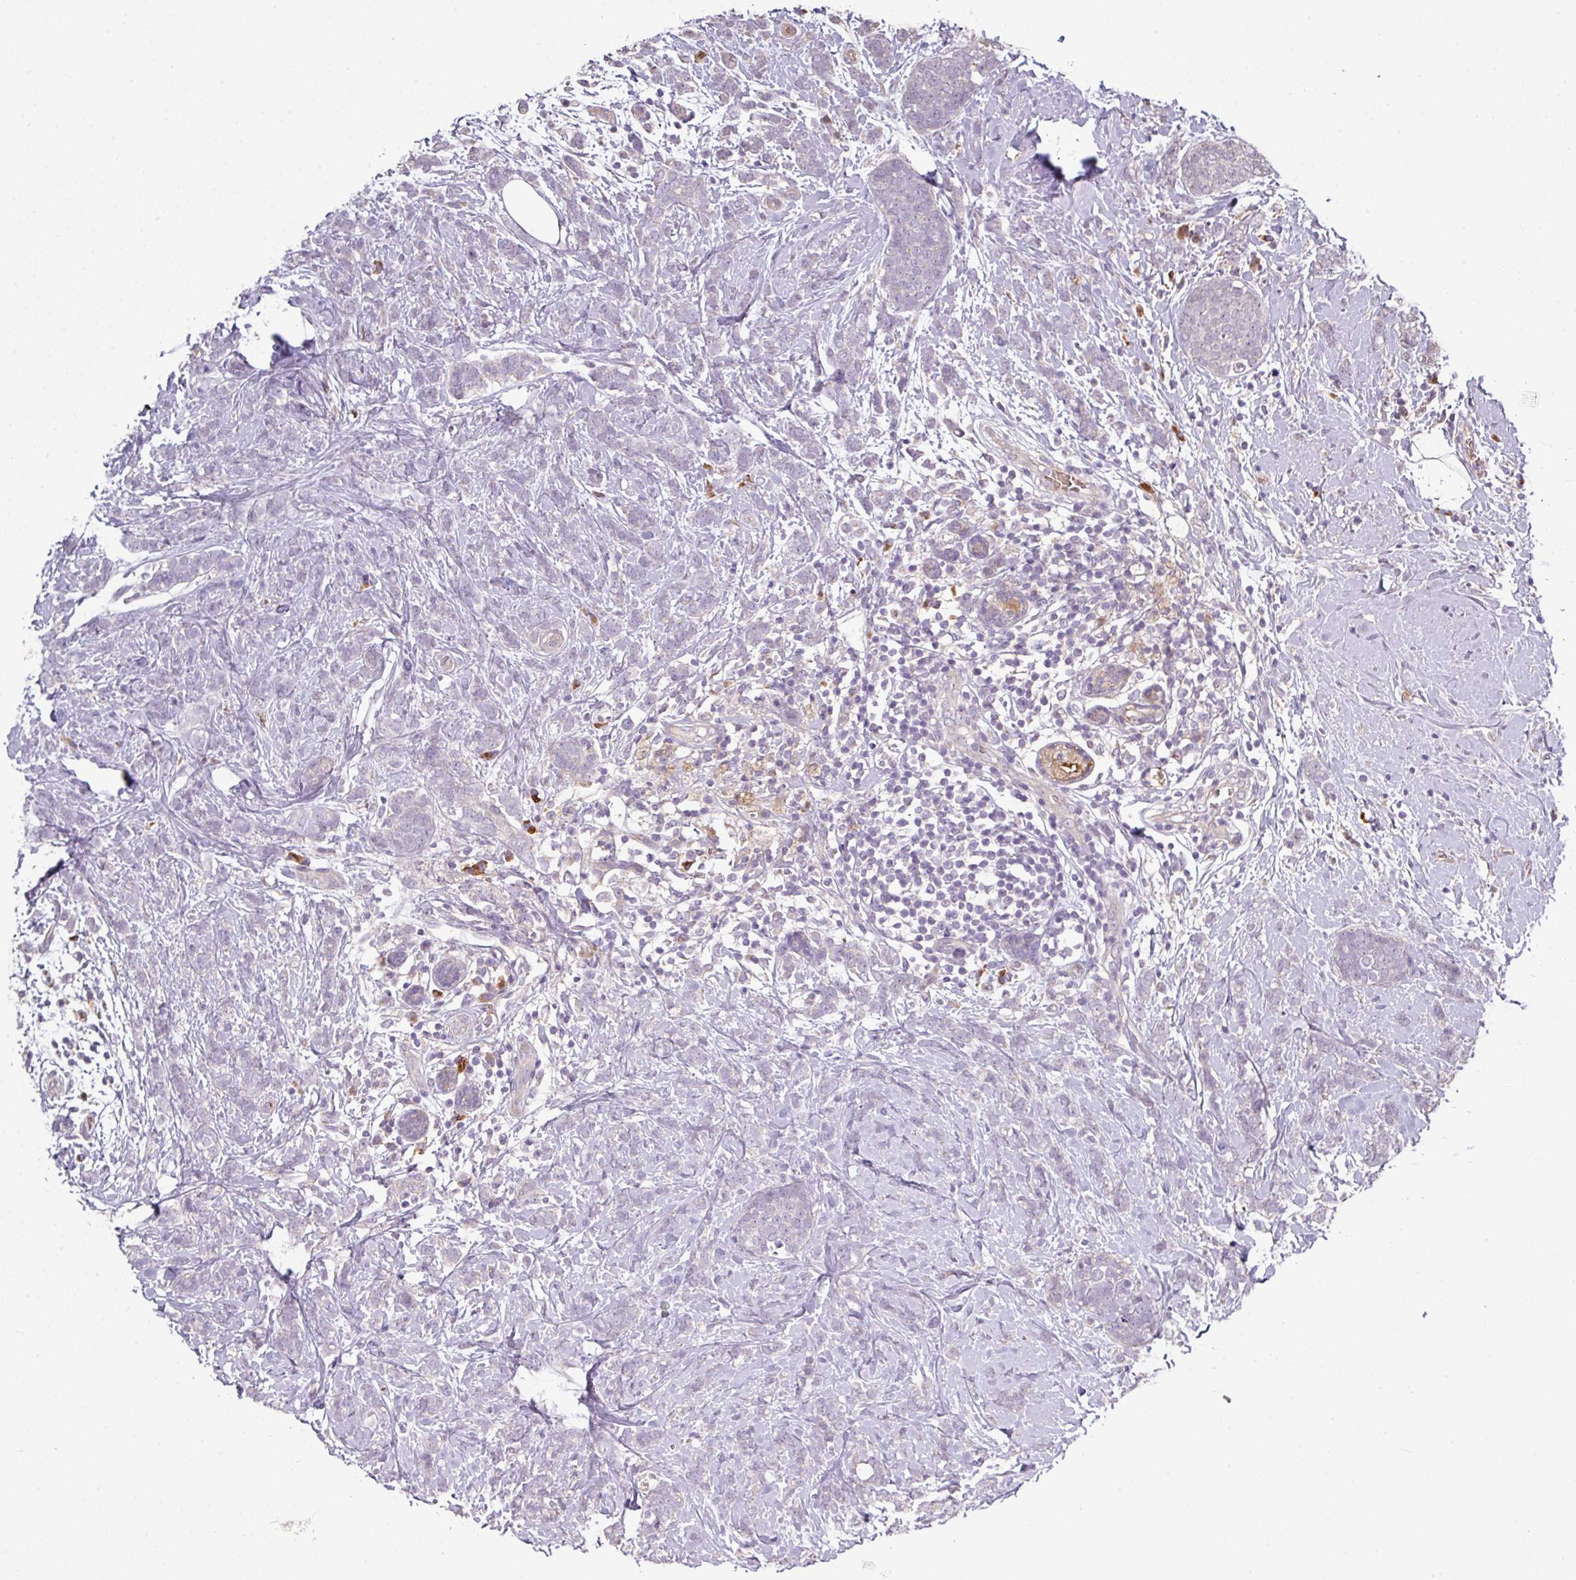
{"staining": {"intensity": "negative", "quantity": "none", "location": "none"}, "tissue": "breast cancer", "cell_type": "Tumor cells", "image_type": "cancer", "snomed": [{"axis": "morphology", "description": "Lobular carcinoma"}, {"axis": "topography", "description": "Breast"}], "caption": "A photomicrograph of breast cancer (lobular carcinoma) stained for a protein reveals no brown staining in tumor cells.", "gene": "NHSL2", "patient": {"sex": "female", "age": 58}}